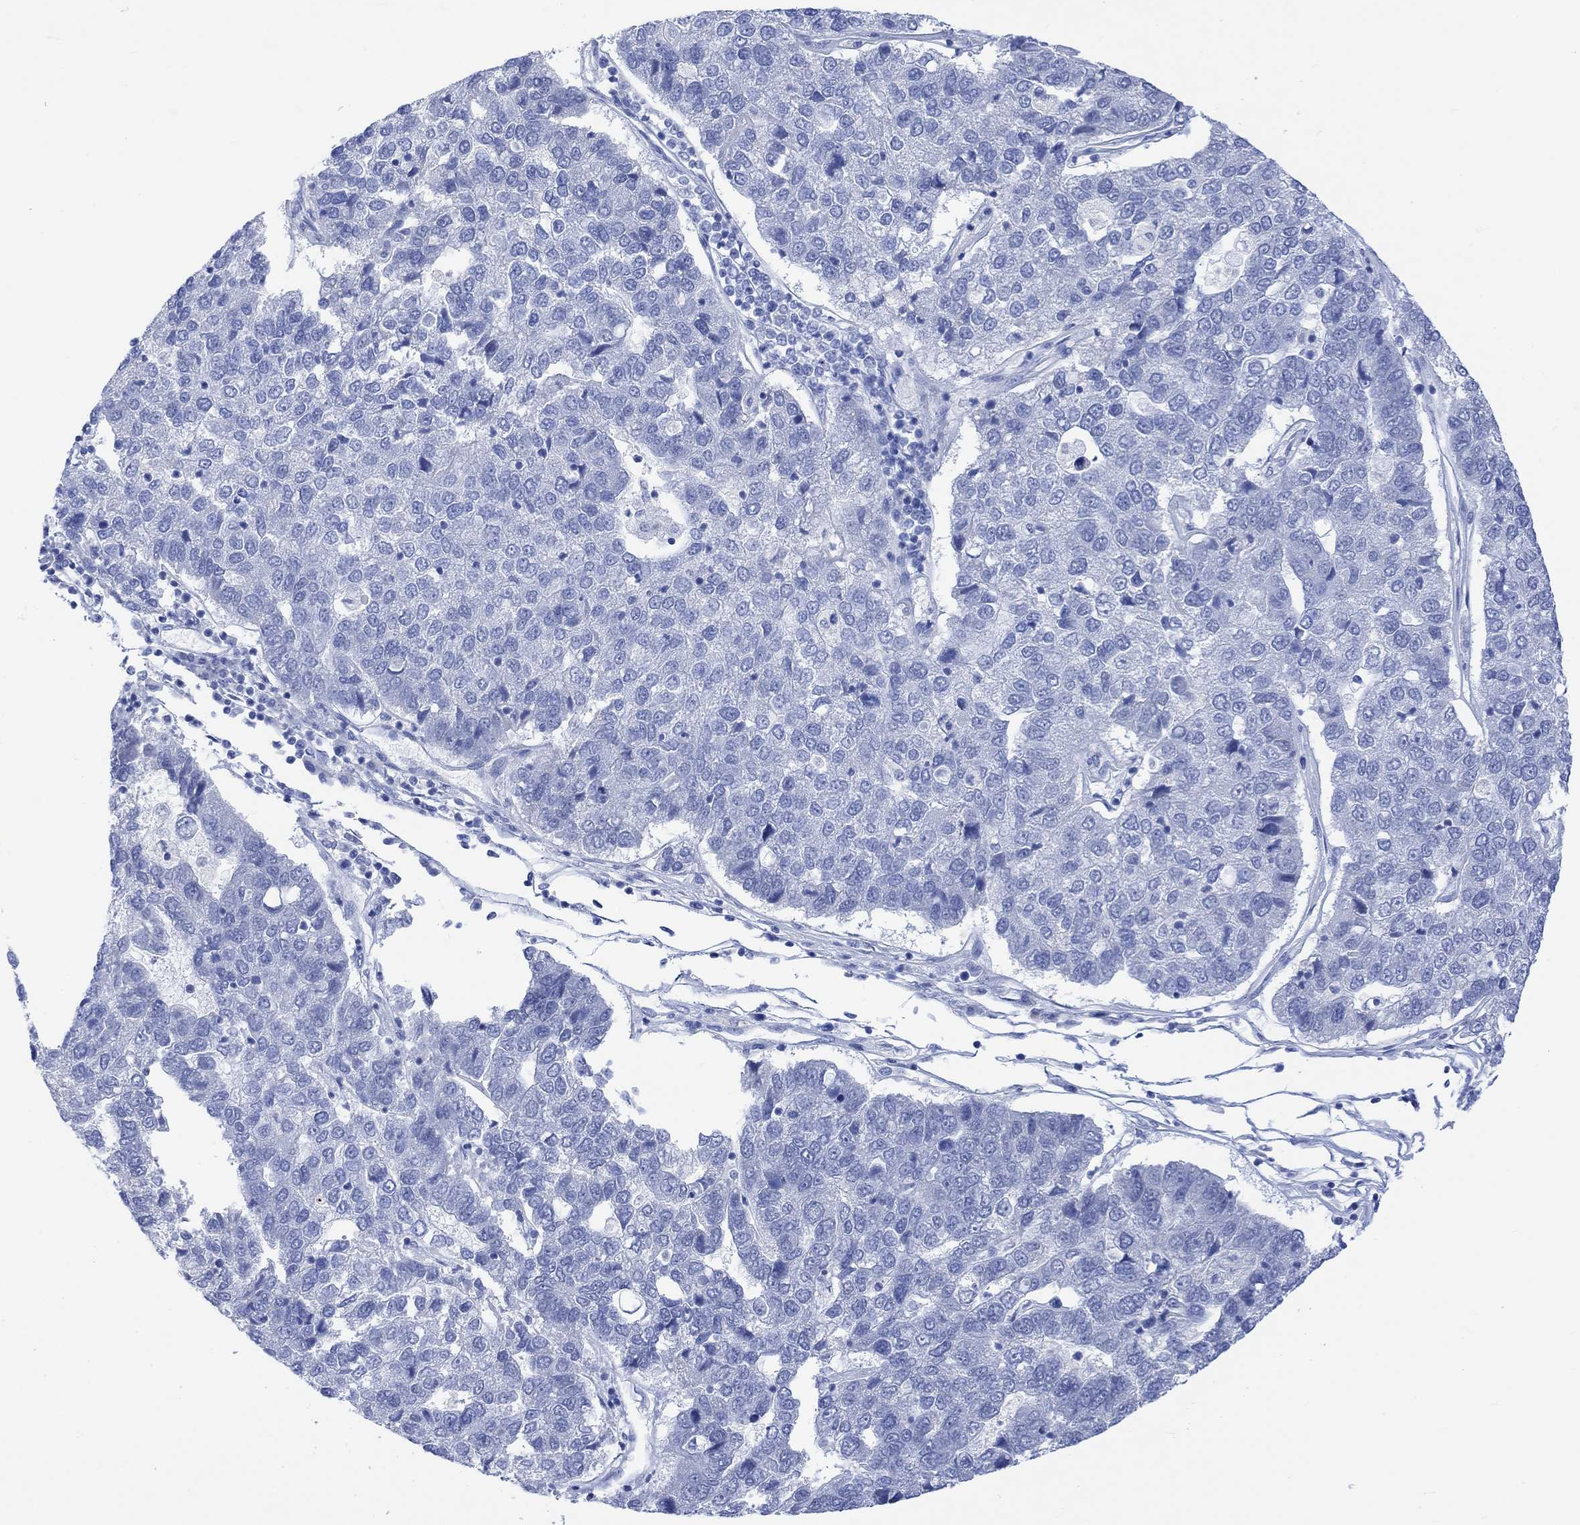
{"staining": {"intensity": "negative", "quantity": "none", "location": "none"}, "tissue": "pancreatic cancer", "cell_type": "Tumor cells", "image_type": "cancer", "snomed": [{"axis": "morphology", "description": "Adenocarcinoma, NOS"}, {"axis": "topography", "description": "Pancreas"}], "caption": "IHC image of pancreatic cancer stained for a protein (brown), which displays no positivity in tumor cells.", "gene": "CALCA", "patient": {"sex": "female", "age": 61}}